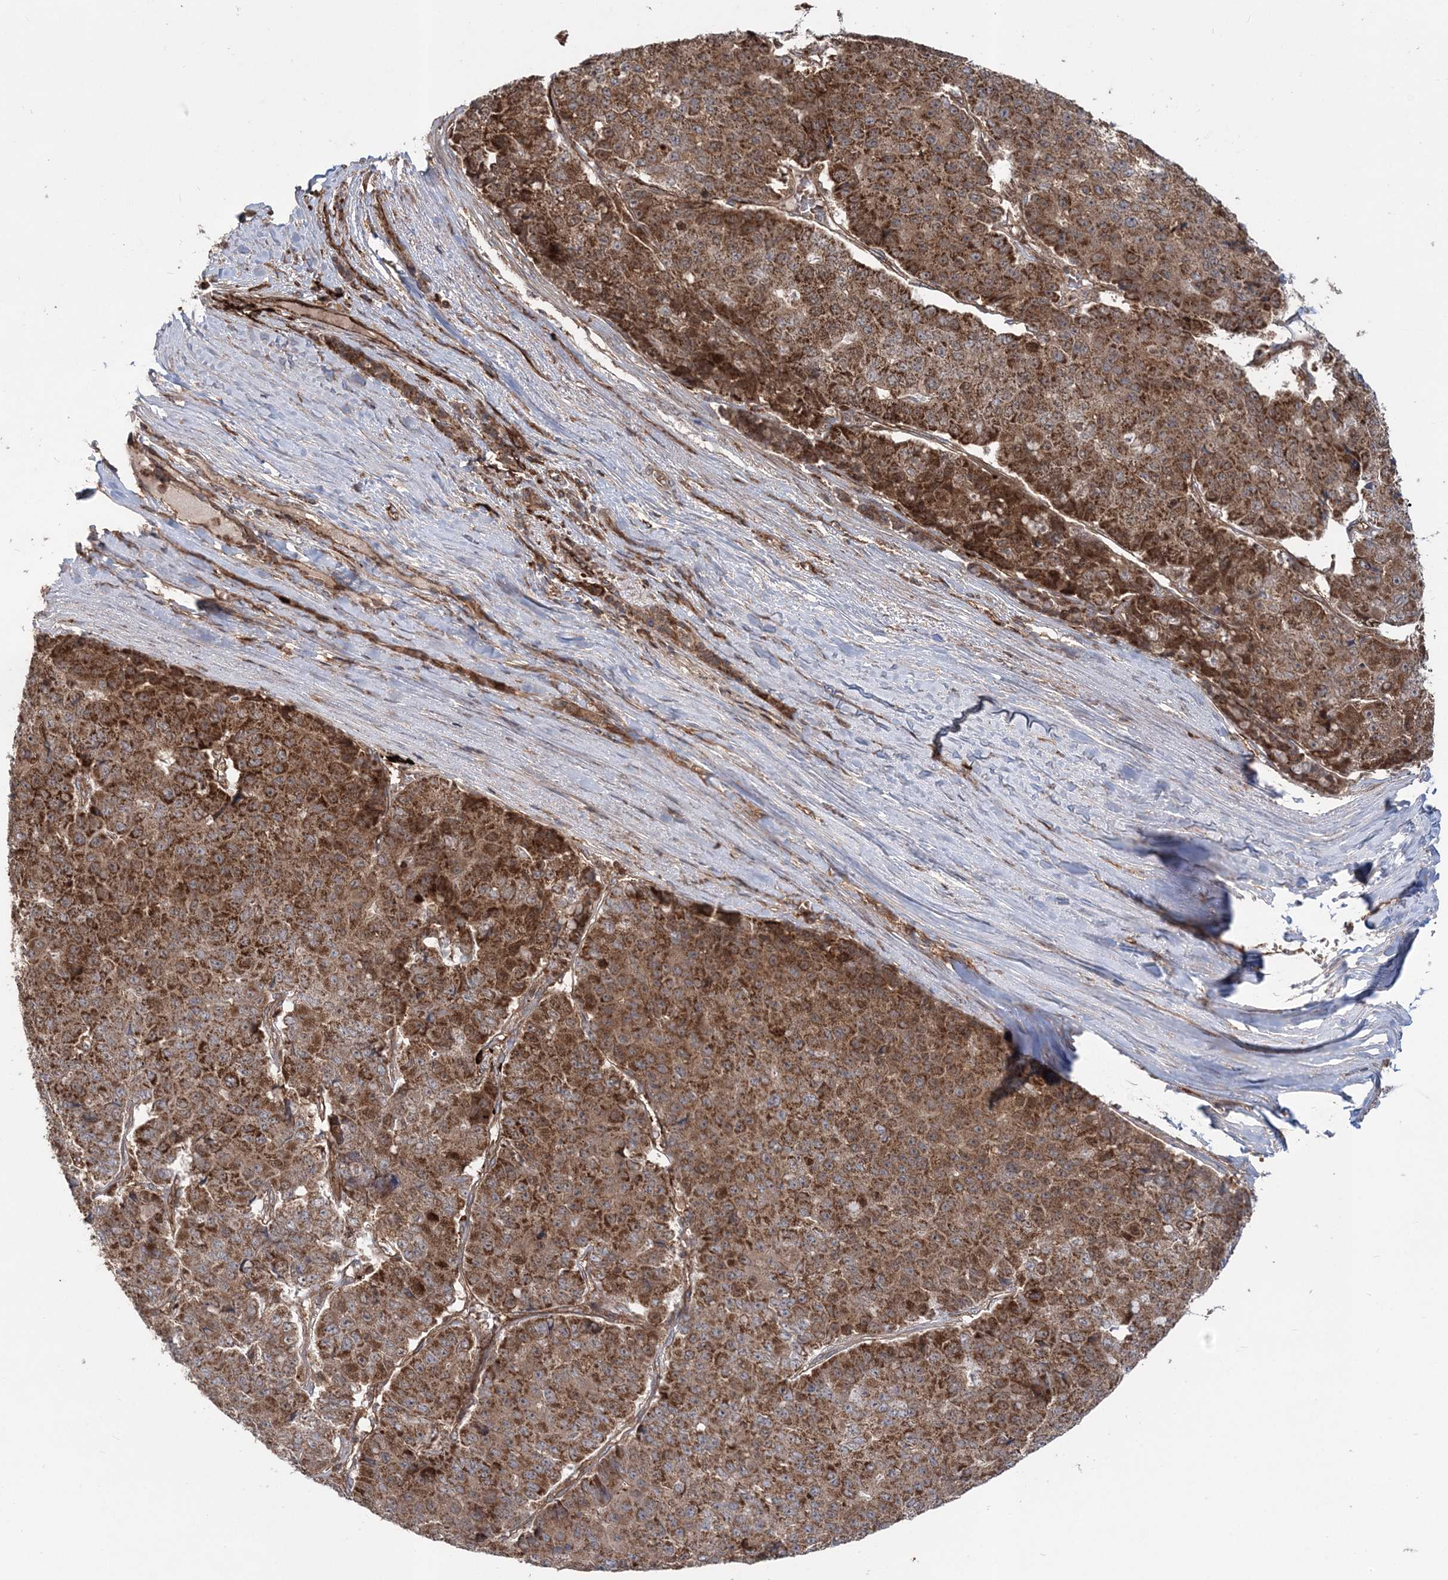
{"staining": {"intensity": "strong", "quantity": ">75%", "location": "cytoplasmic/membranous"}, "tissue": "pancreatic cancer", "cell_type": "Tumor cells", "image_type": "cancer", "snomed": [{"axis": "morphology", "description": "Adenocarcinoma, NOS"}, {"axis": "topography", "description": "Pancreas"}], "caption": "Immunohistochemistry micrograph of pancreatic cancer stained for a protein (brown), which exhibits high levels of strong cytoplasmic/membranous positivity in about >75% of tumor cells.", "gene": "LRPPRC", "patient": {"sex": "male", "age": 50}}